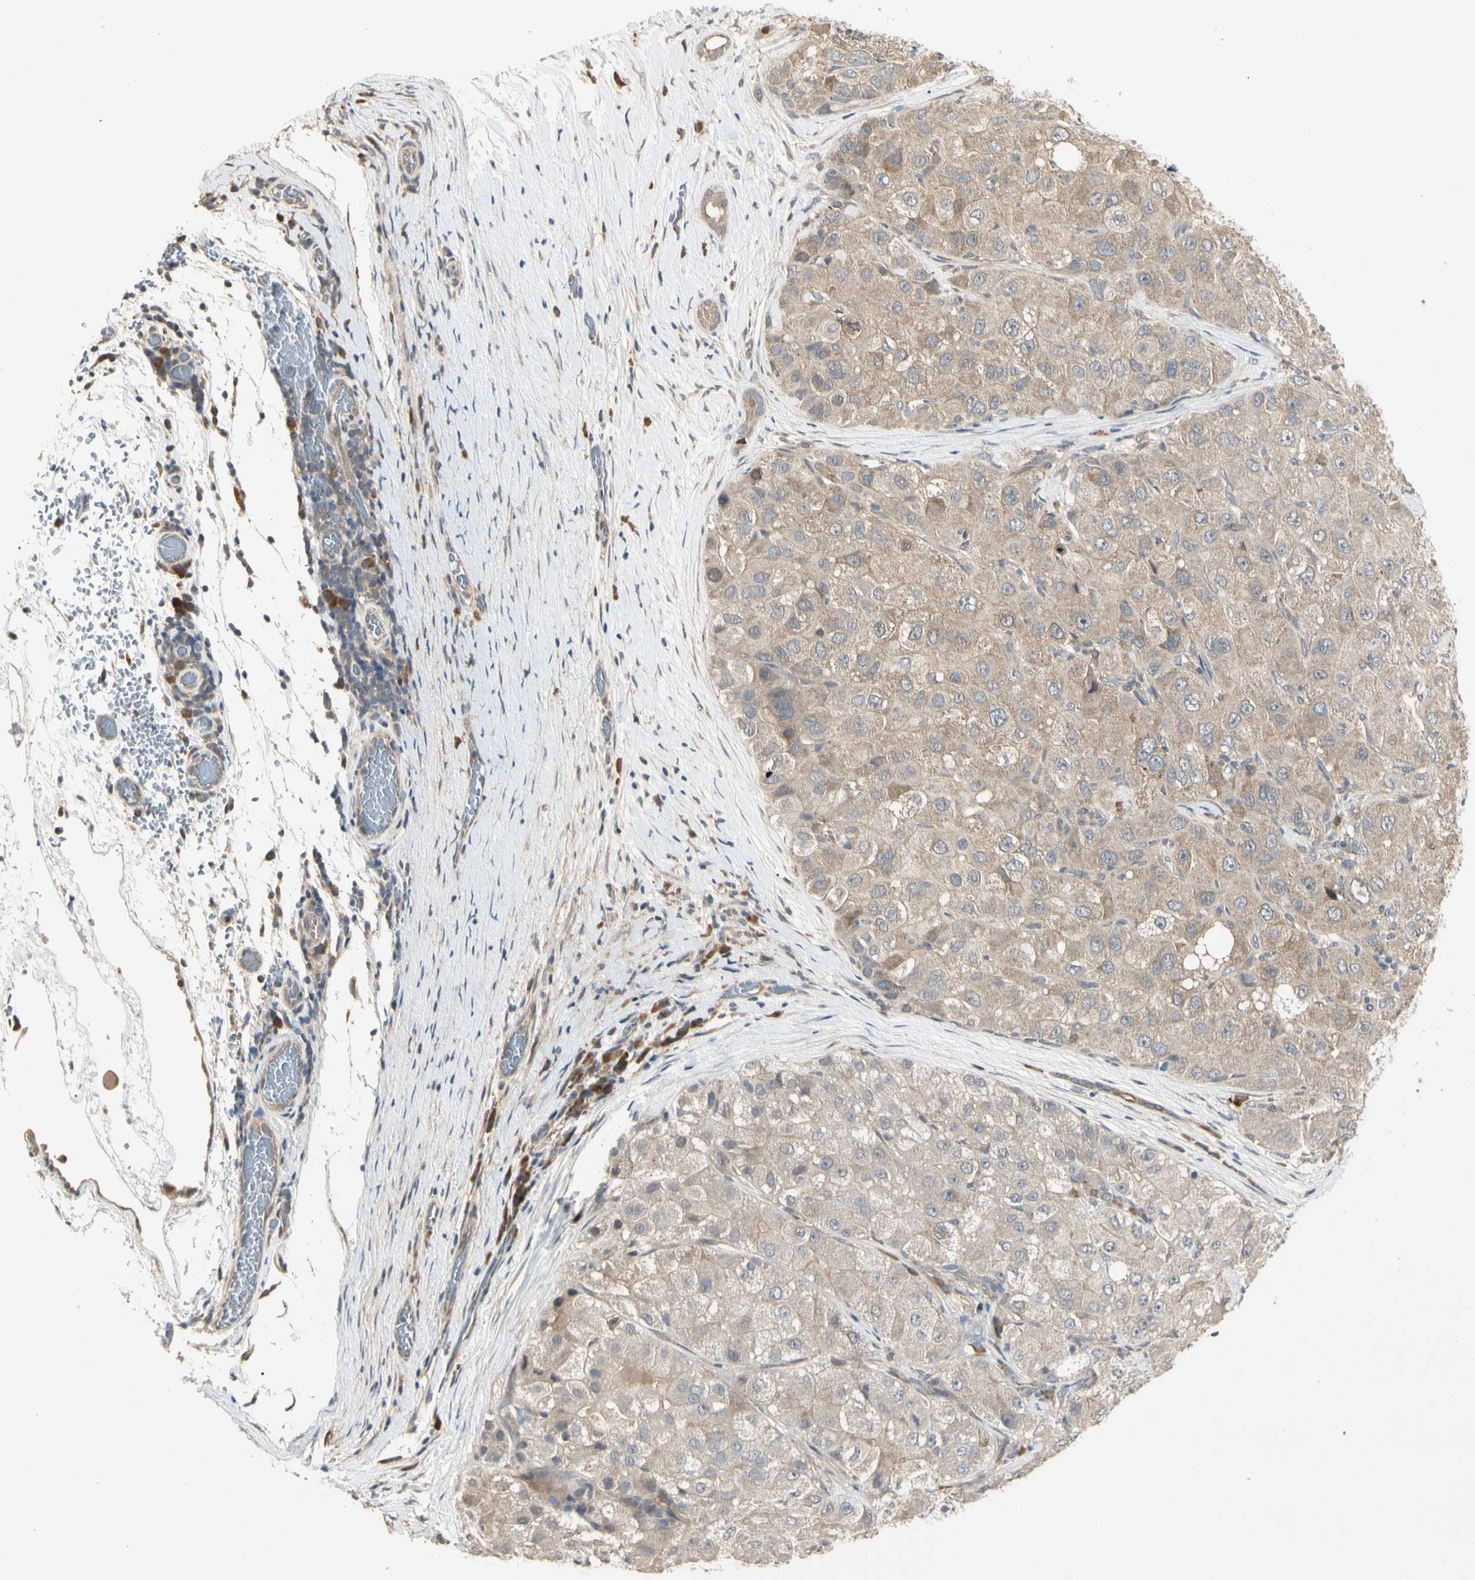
{"staining": {"intensity": "weak", "quantity": ">75%", "location": "cytoplasmic/membranous"}, "tissue": "liver cancer", "cell_type": "Tumor cells", "image_type": "cancer", "snomed": [{"axis": "morphology", "description": "Carcinoma, Hepatocellular, NOS"}, {"axis": "topography", "description": "Liver"}], "caption": "Liver cancer (hepatocellular carcinoma) stained with immunohistochemistry (IHC) demonstrates weak cytoplasmic/membranous positivity in approximately >75% of tumor cells. Using DAB (brown) and hematoxylin (blue) stains, captured at high magnification using brightfield microscopy.", "gene": "ATG4C", "patient": {"sex": "male", "age": 80}}